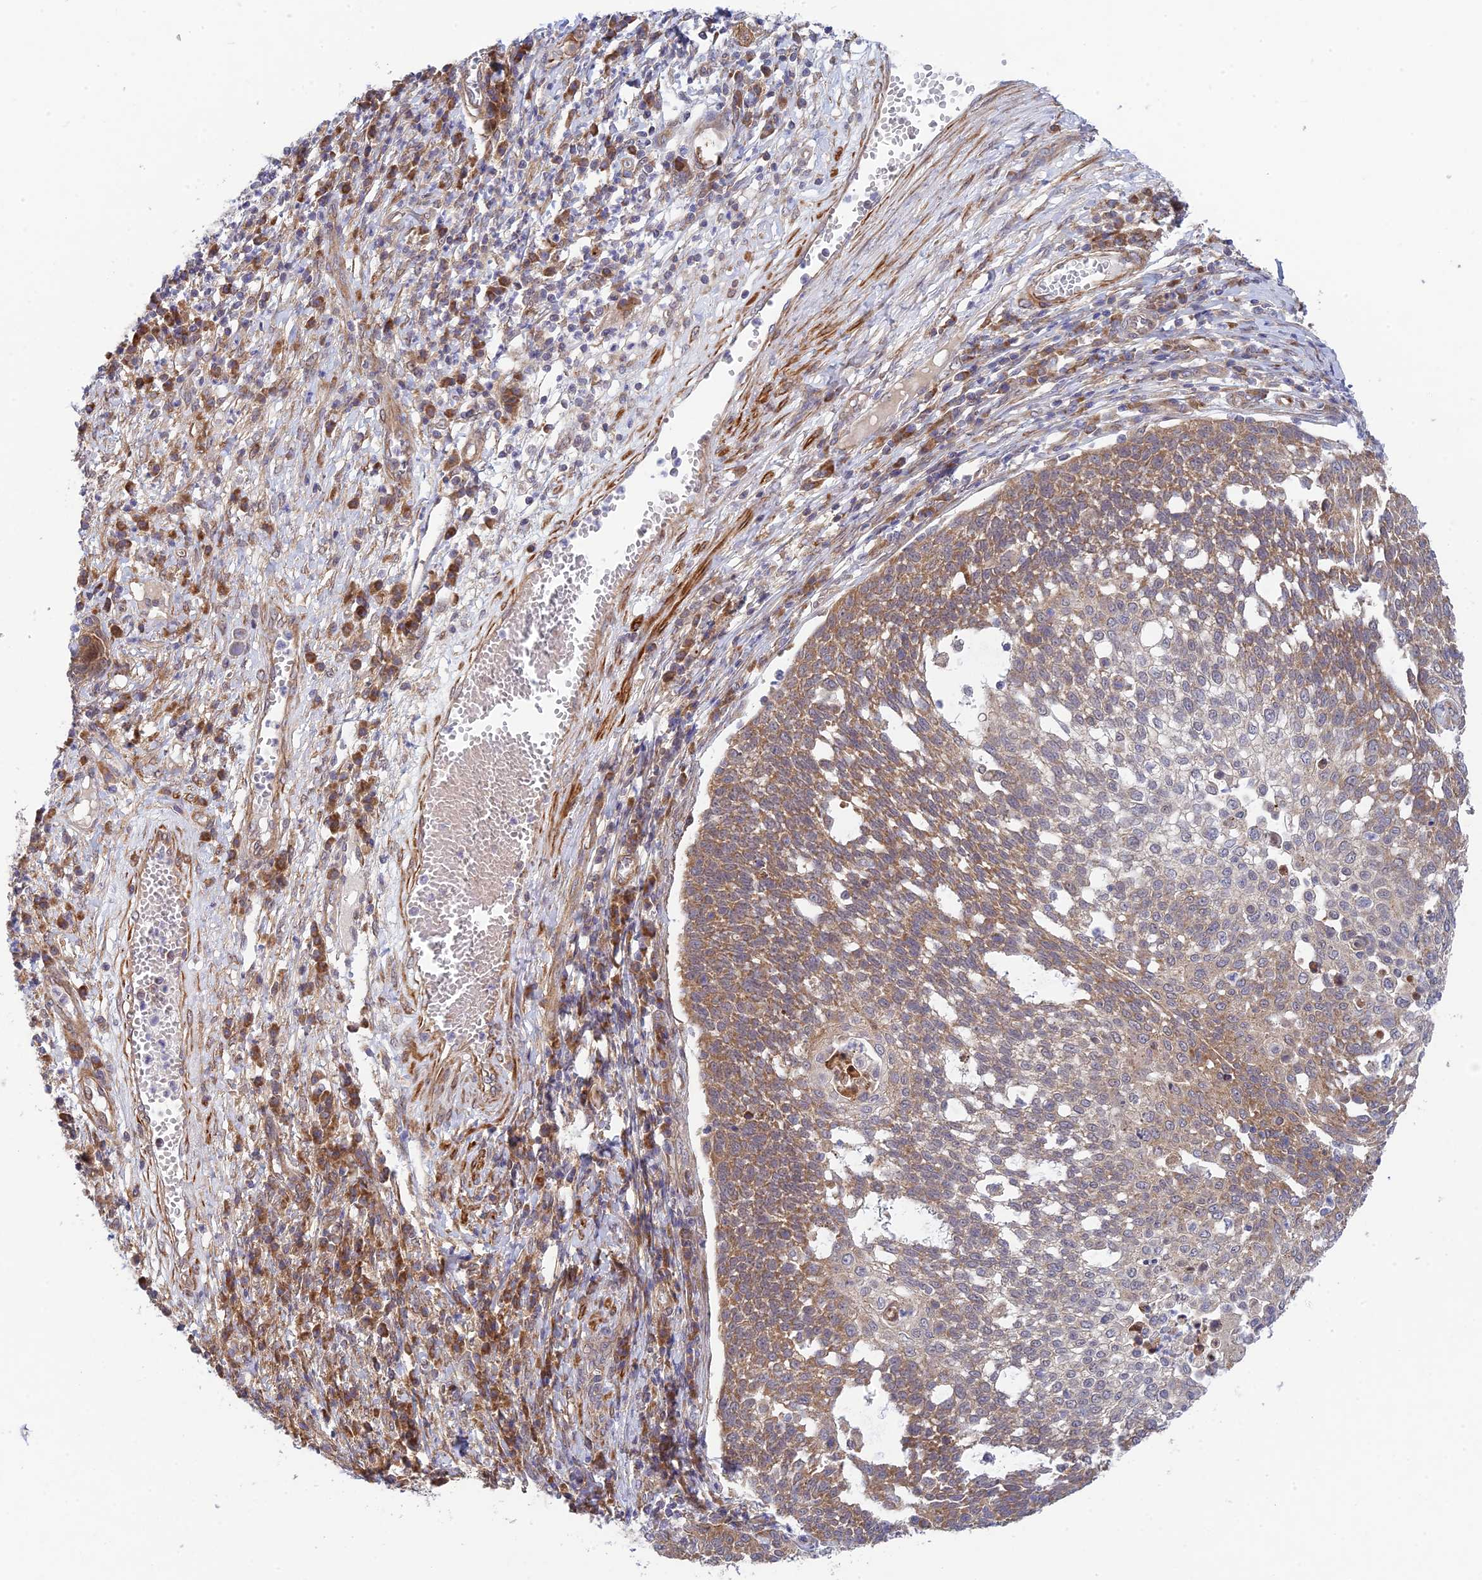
{"staining": {"intensity": "moderate", "quantity": ">75%", "location": "cytoplasmic/membranous"}, "tissue": "cervical cancer", "cell_type": "Tumor cells", "image_type": "cancer", "snomed": [{"axis": "morphology", "description": "Squamous cell carcinoma, NOS"}, {"axis": "topography", "description": "Cervix"}], "caption": "Cervical squamous cell carcinoma stained with a protein marker reveals moderate staining in tumor cells.", "gene": "INCA1", "patient": {"sex": "female", "age": 34}}